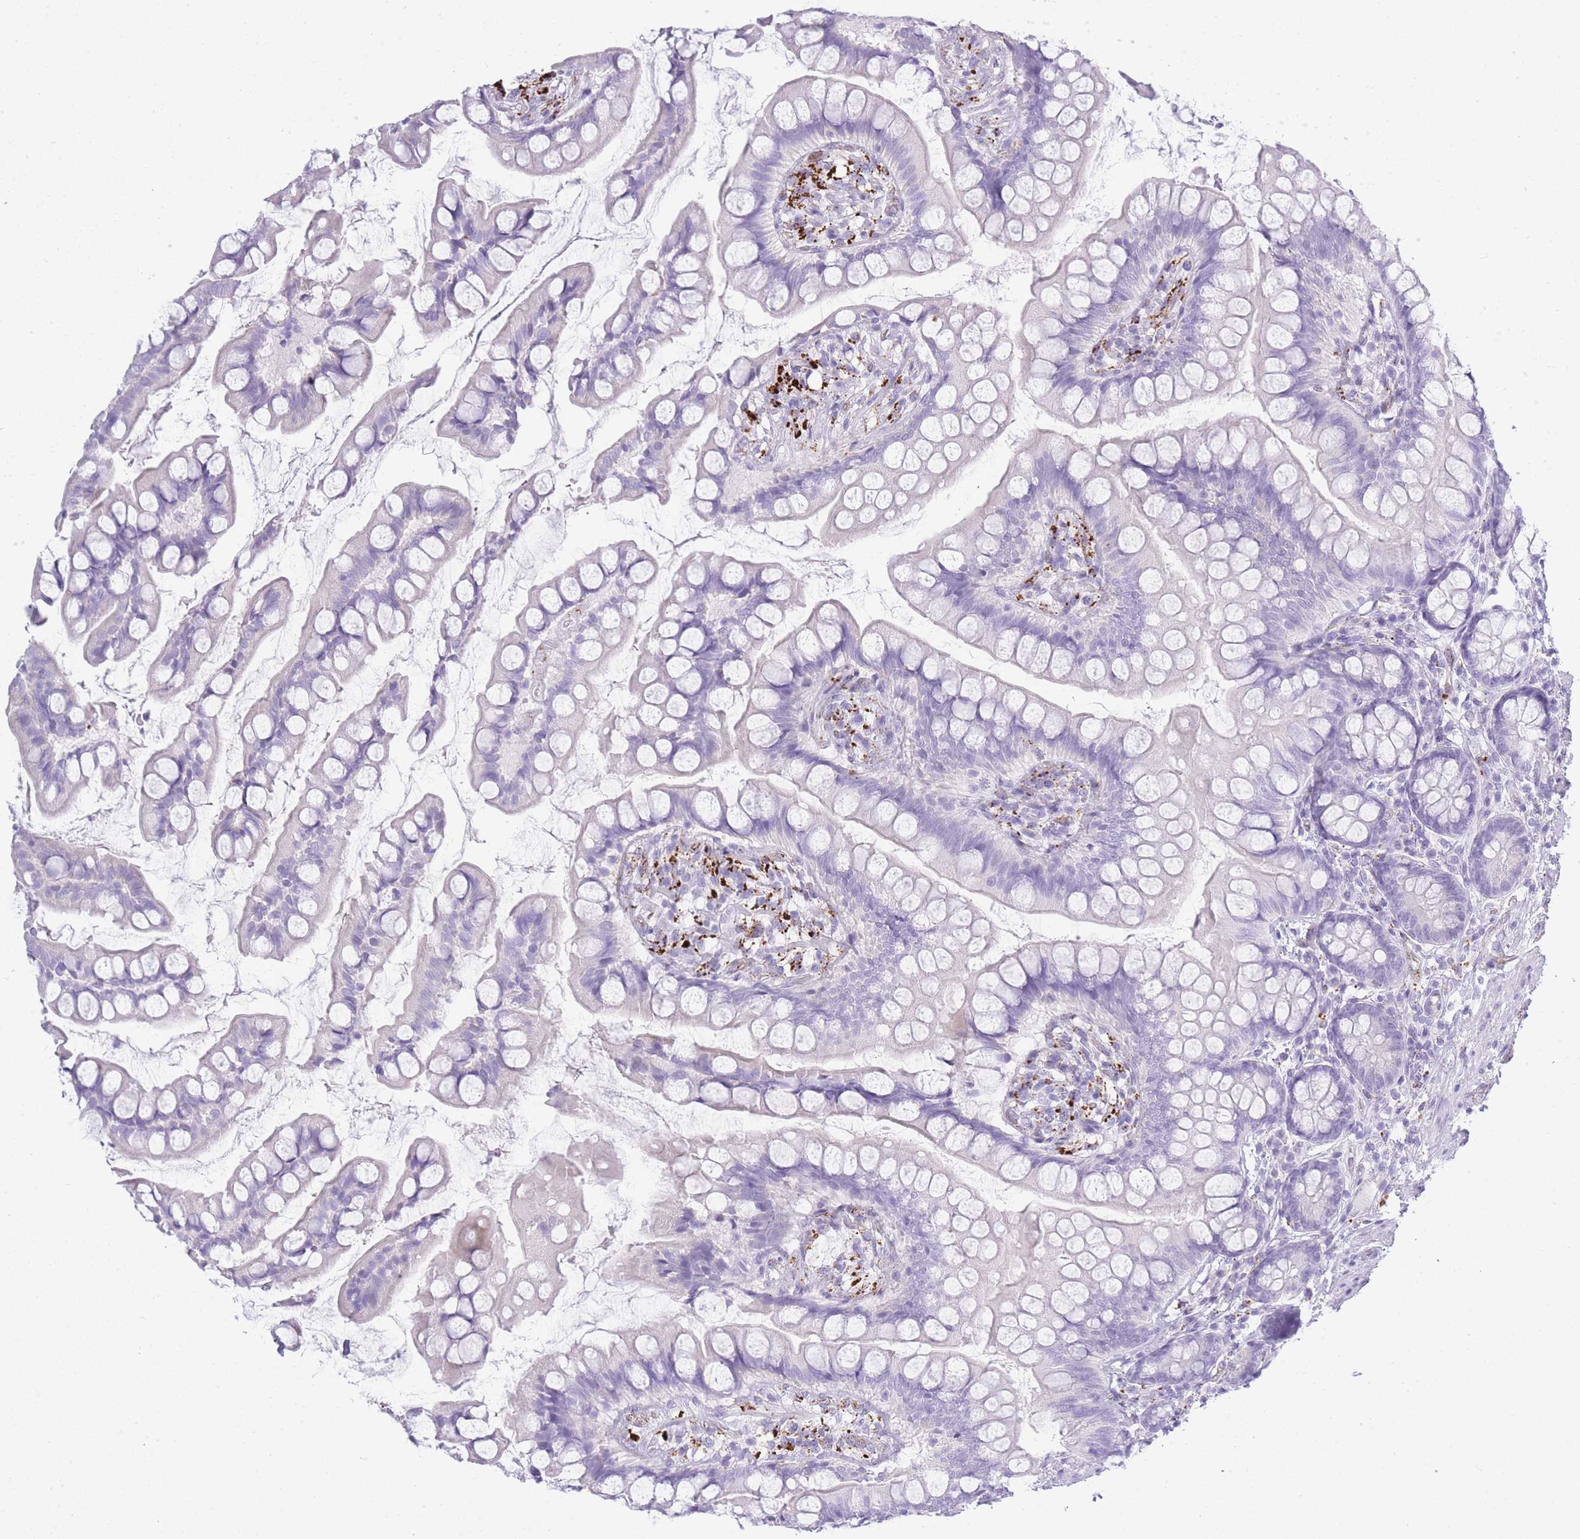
{"staining": {"intensity": "negative", "quantity": "none", "location": "none"}, "tissue": "small intestine", "cell_type": "Glandular cells", "image_type": "normal", "snomed": [{"axis": "morphology", "description": "Normal tissue, NOS"}, {"axis": "topography", "description": "Small intestine"}], "caption": "IHC histopathology image of unremarkable human small intestine stained for a protein (brown), which displays no staining in glandular cells.", "gene": "RHO", "patient": {"sex": "male", "age": 70}}